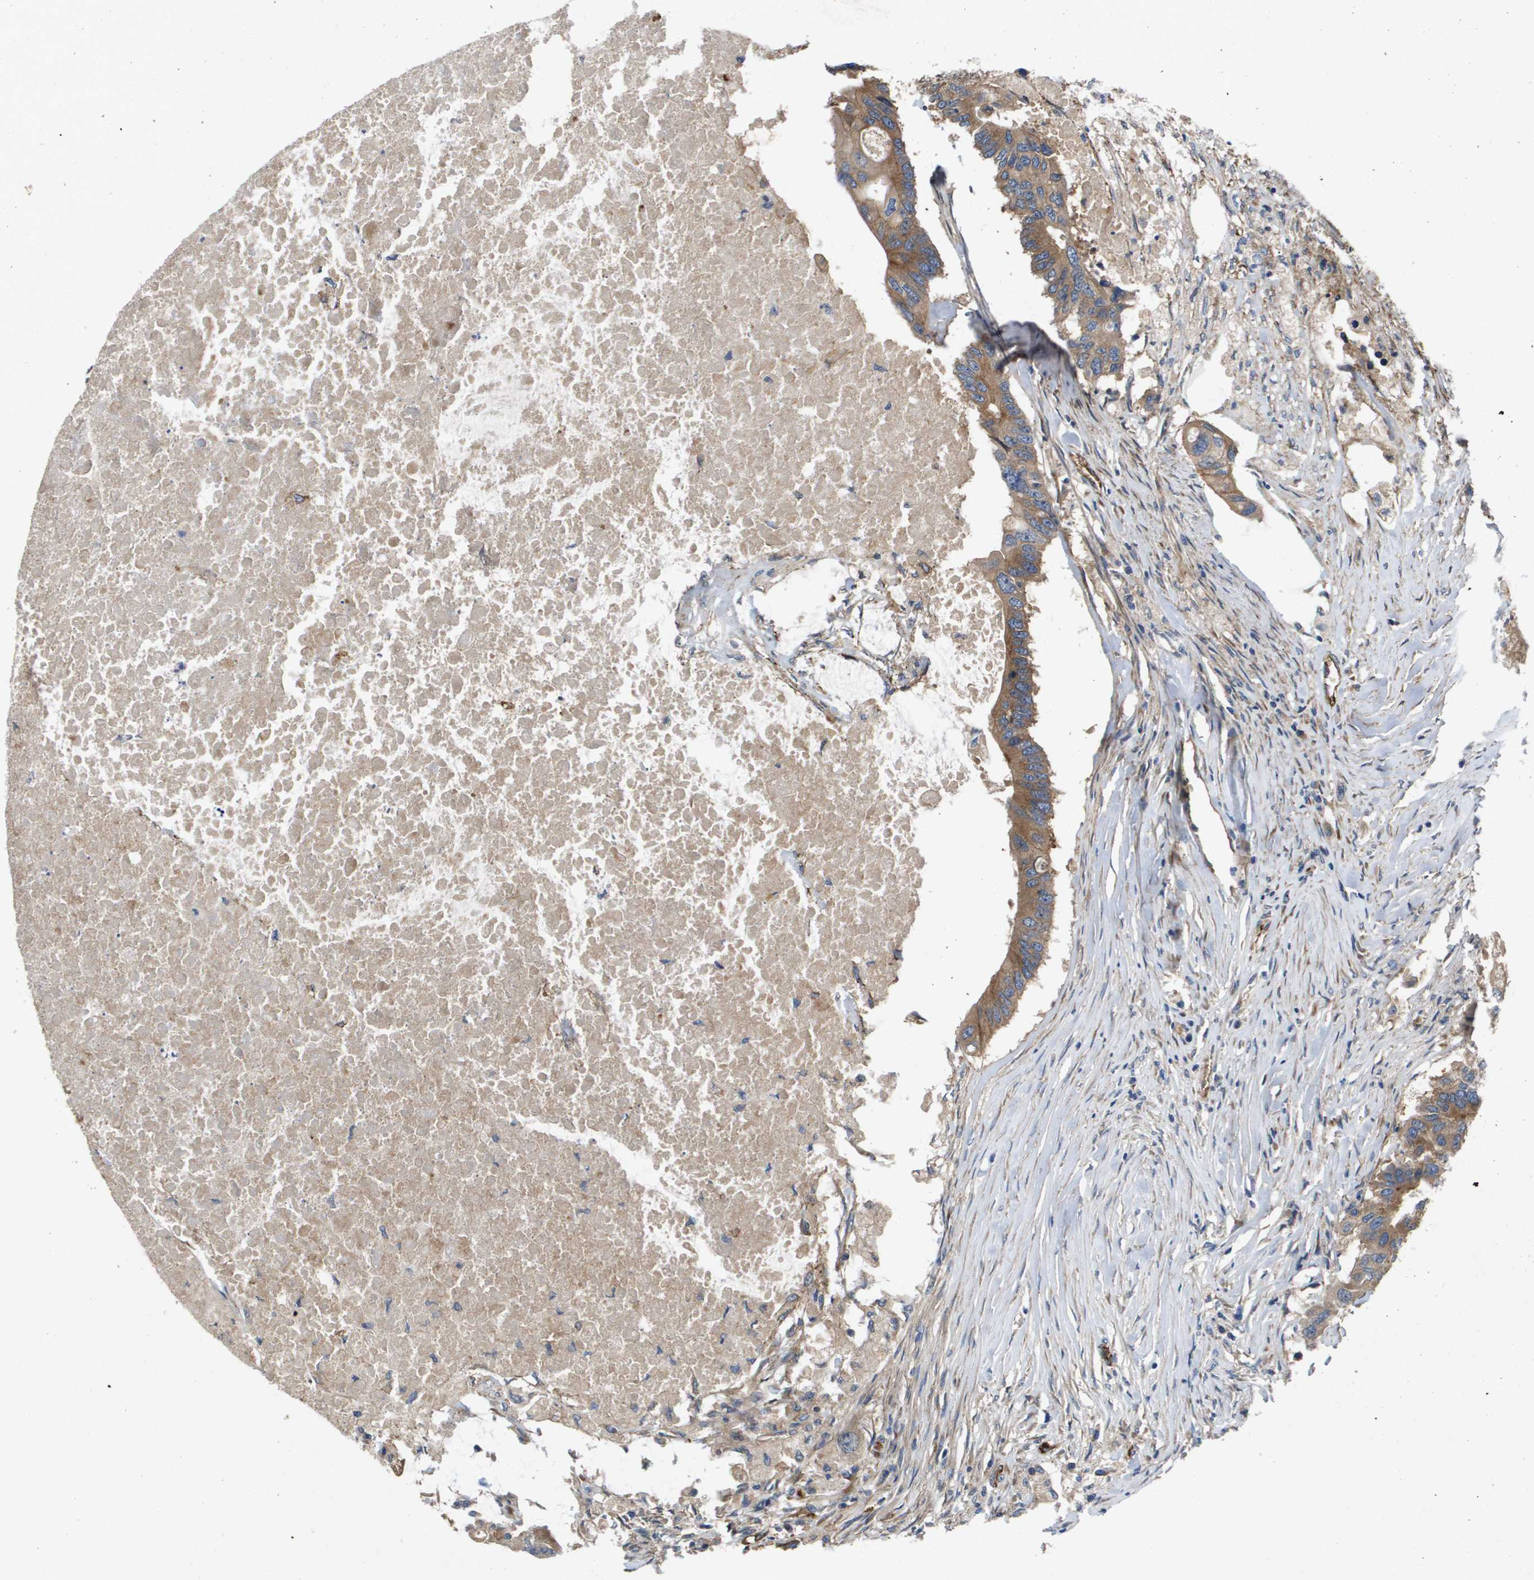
{"staining": {"intensity": "moderate", "quantity": ">75%", "location": "cytoplasmic/membranous"}, "tissue": "colorectal cancer", "cell_type": "Tumor cells", "image_type": "cancer", "snomed": [{"axis": "morphology", "description": "Adenocarcinoma, NOS"}, {"axis": "topography", "description": "Colon"}], "caption": "Immunohistochemistry of human colorectal cancer demonstrates medium levels of moderate cytoplasmic/membranous expression in approximately >75% of tumor cells.", "gene": "ENTPD2", "patient": {"sex": "male", "age": 71}}